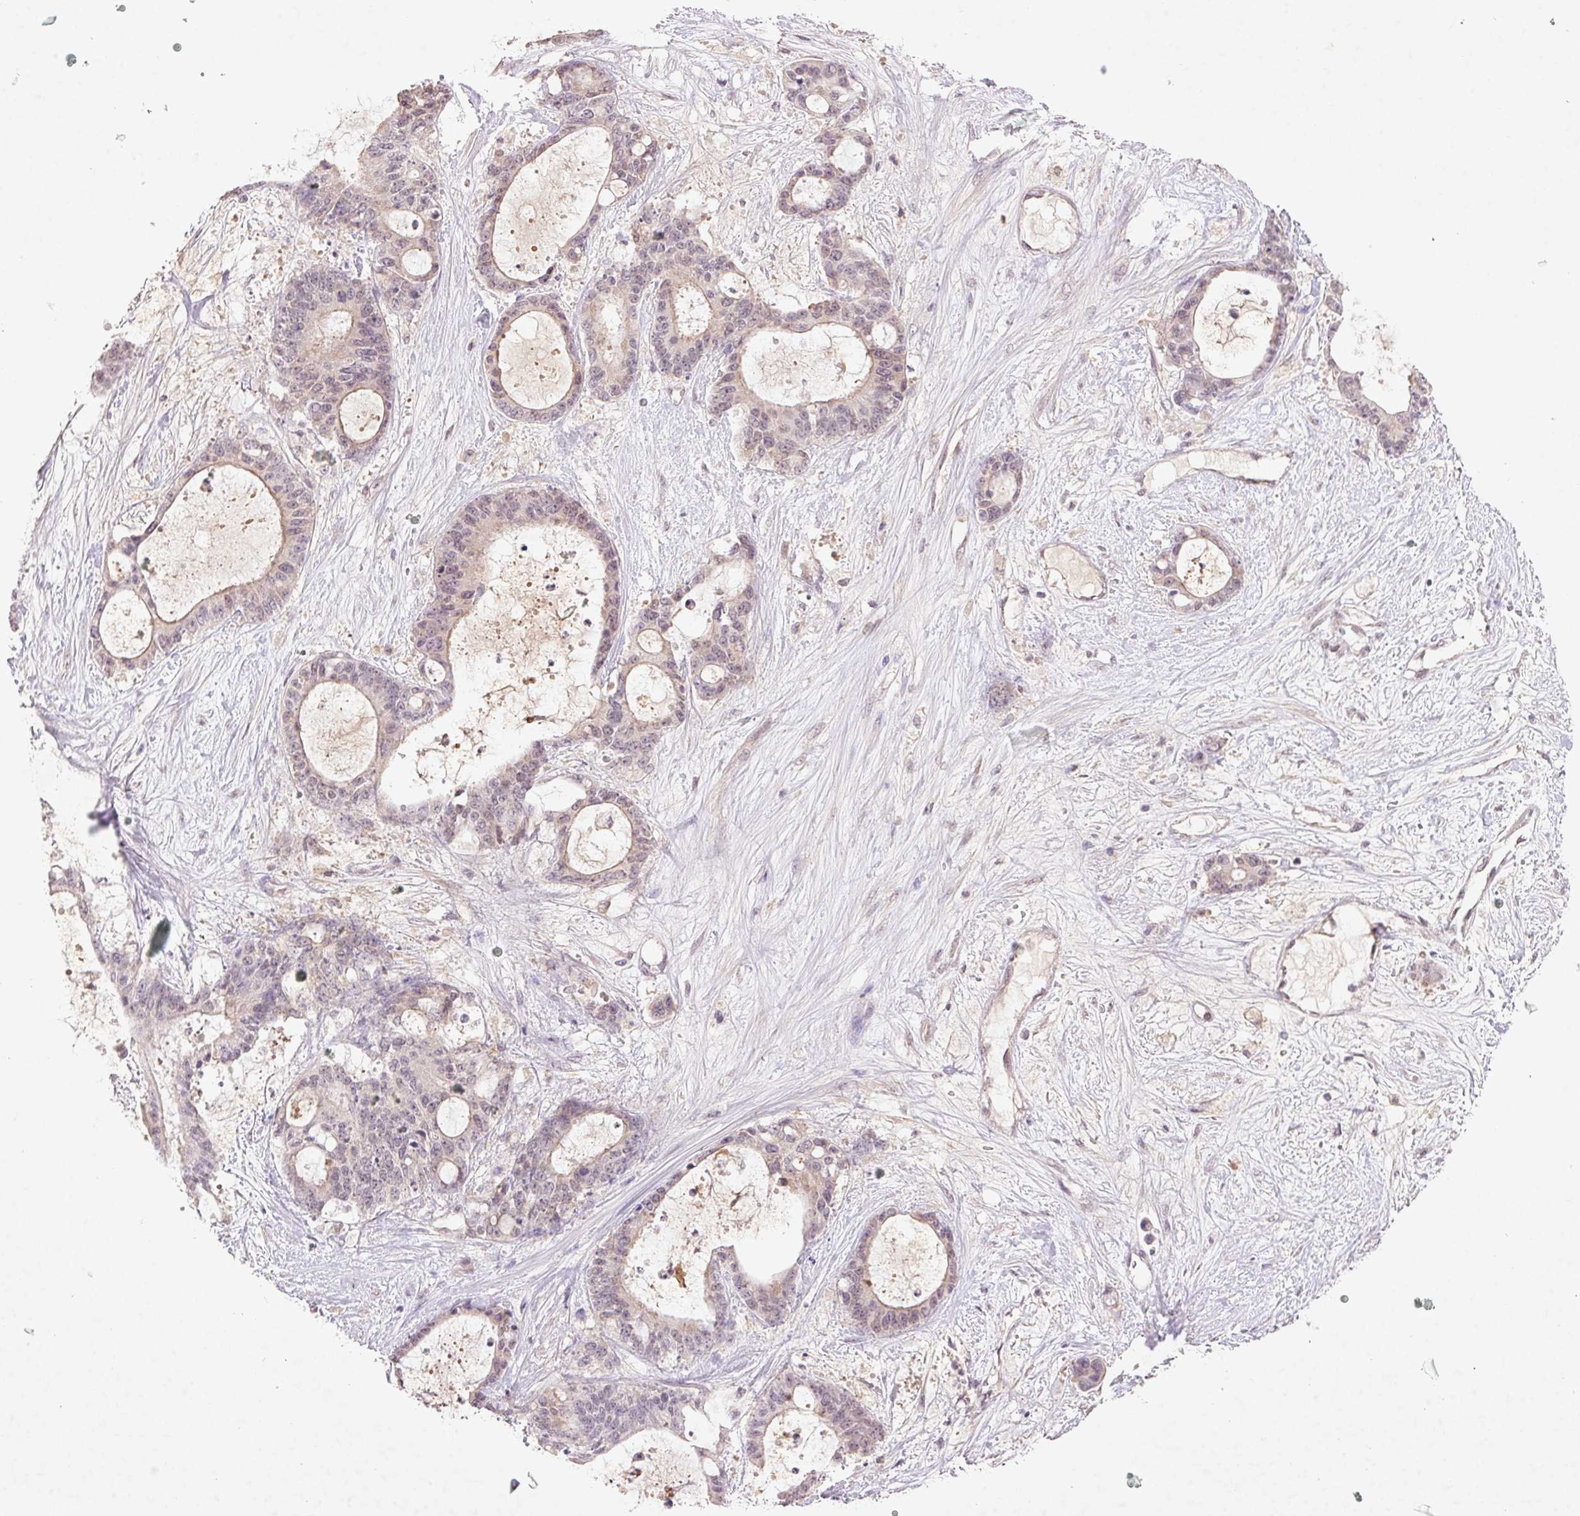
{"staining": {"intensity": "negative", "quantity": "none", "location": "none"}, "tissue": "liver cancer", "cell_type": "Tumor cells", "image_type": "cancer", "snomed": [{"axis": "morphology", "description": "Normal tissue, NOS"}, {"axis": "morphology", "description": "Cholangiocarcinoma"}, {"axis": "topography", "description": "Liver"}, {"axis": "topography", "description": "Peripheral nerve tissue"}], "caption": "The histopathology image shows no staining of tumor cells in liver cancer (cholangiocarcinoma).", "gene": "FAM168B", "patient": {"sex": "female", "age": 73}}